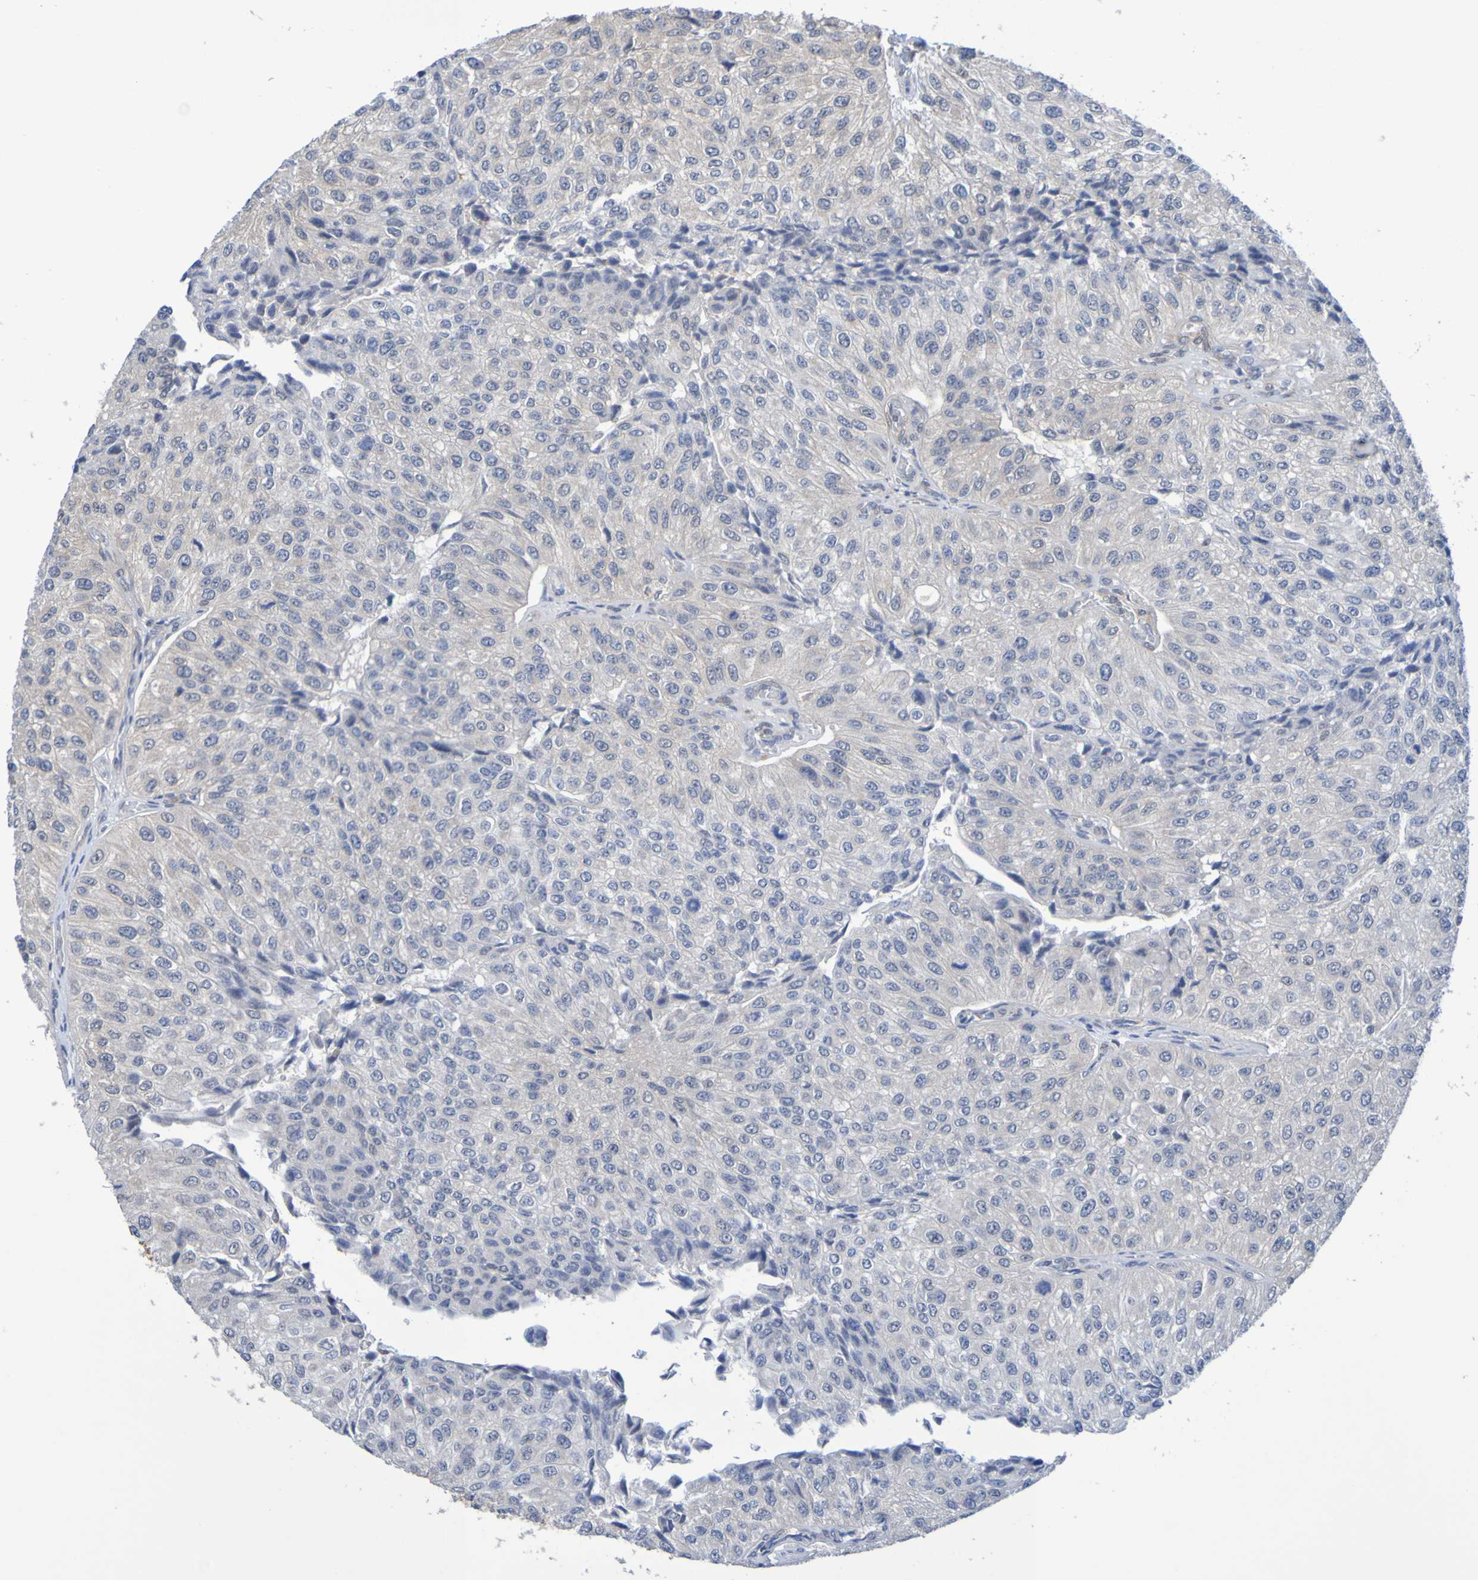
{"staining": {"intensity": "negative", "quantity": "none", "location": "none"}, "tissue": "urothelial cancer", "cell_type": "Tumor cells", "image_type": "cancer", "snomed": [{"axis": "morphology", "description": "Urothelial carcinoma, High grade"}, {"axis": "topography", "description": "Kidney"}, {"axis": "topography", "description": "Urinary bladder"}], "caption": "Urothelial cancer was stained to show a protein in brown. There is no significant positivity in tumor cells.", "gene": "ATIC", "patient": {"sex": "male", "age": 77}}